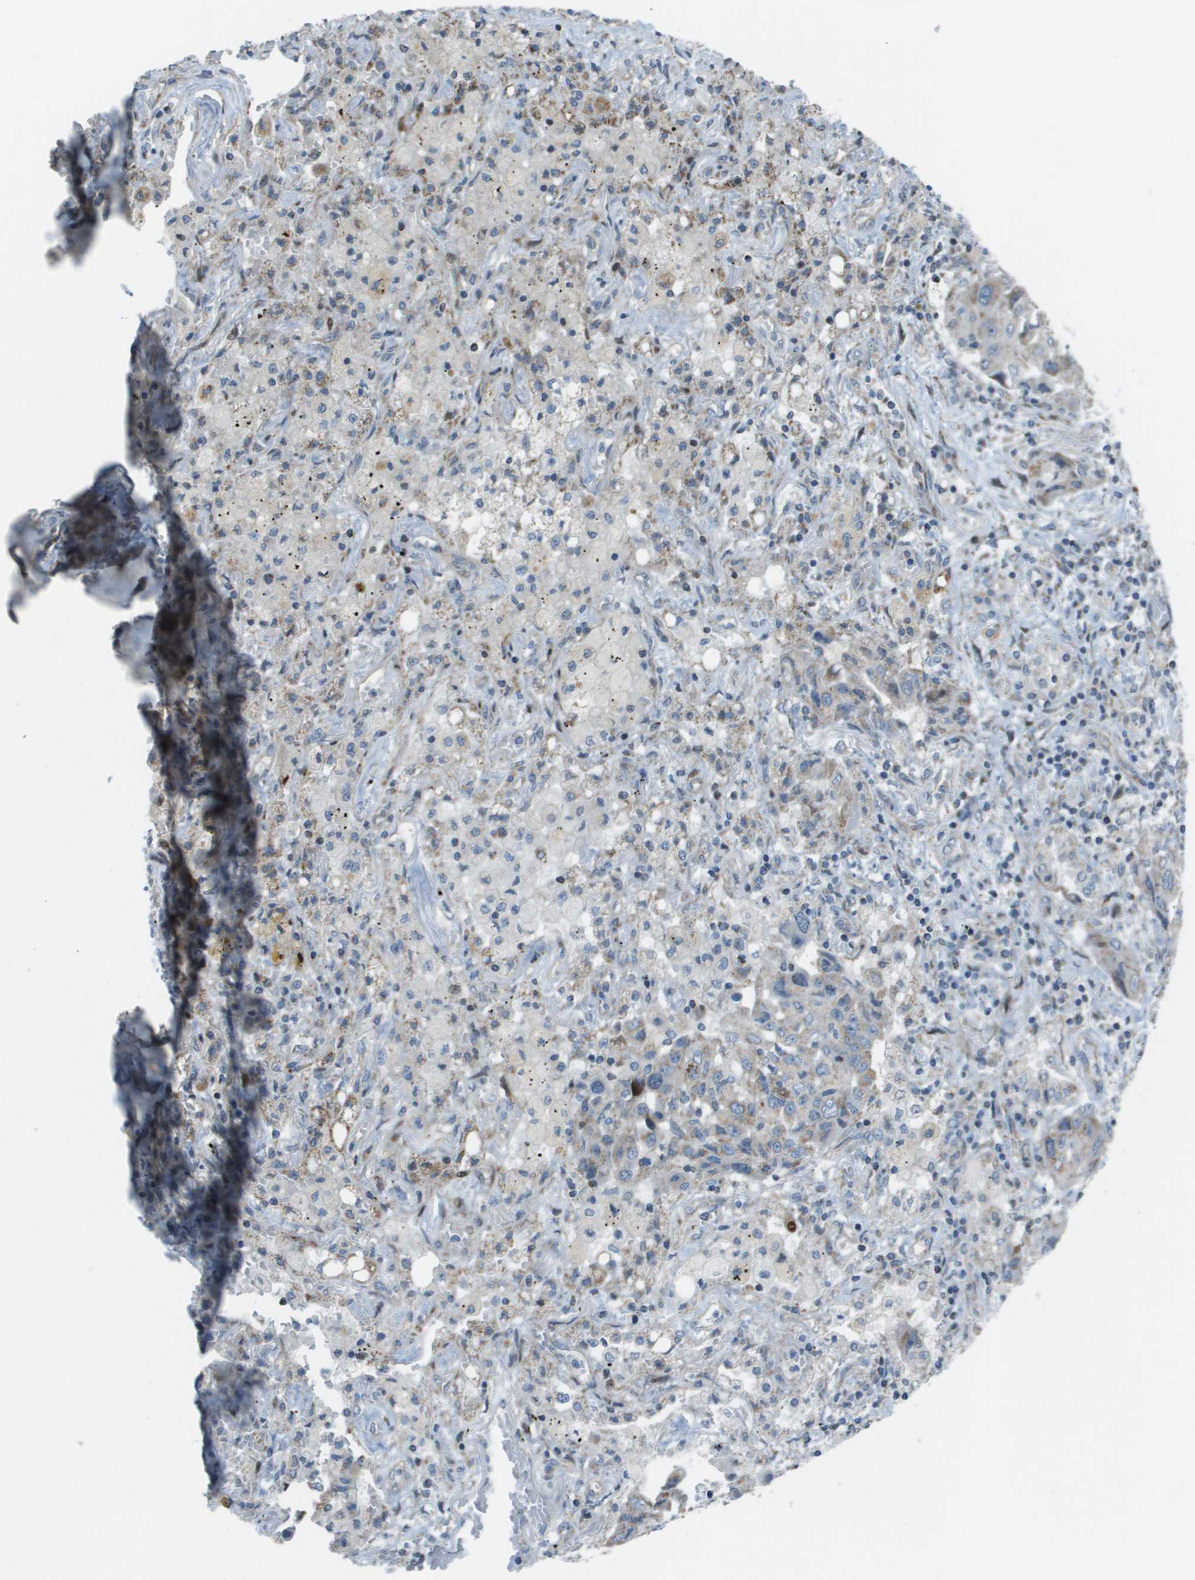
{"staining": {"intensity": "negative", "quantity": "none", "location": "none"}, "tissue": "lung cancer", "cell_type": "Tumor cells", "image_type": "cancer", "snomed": [{"axis": "morphology", "description": "Adenocarcinoma, NOS"}, {"axis": "topography", "description": "Lung"}], "caption": "Lung cancer (adenocarcinoma) was stained to show a protein in brown. There is no significant staining in tumor cells.", "gene": "MGAT3", "patient": {"sex": "female", "age": 65}}